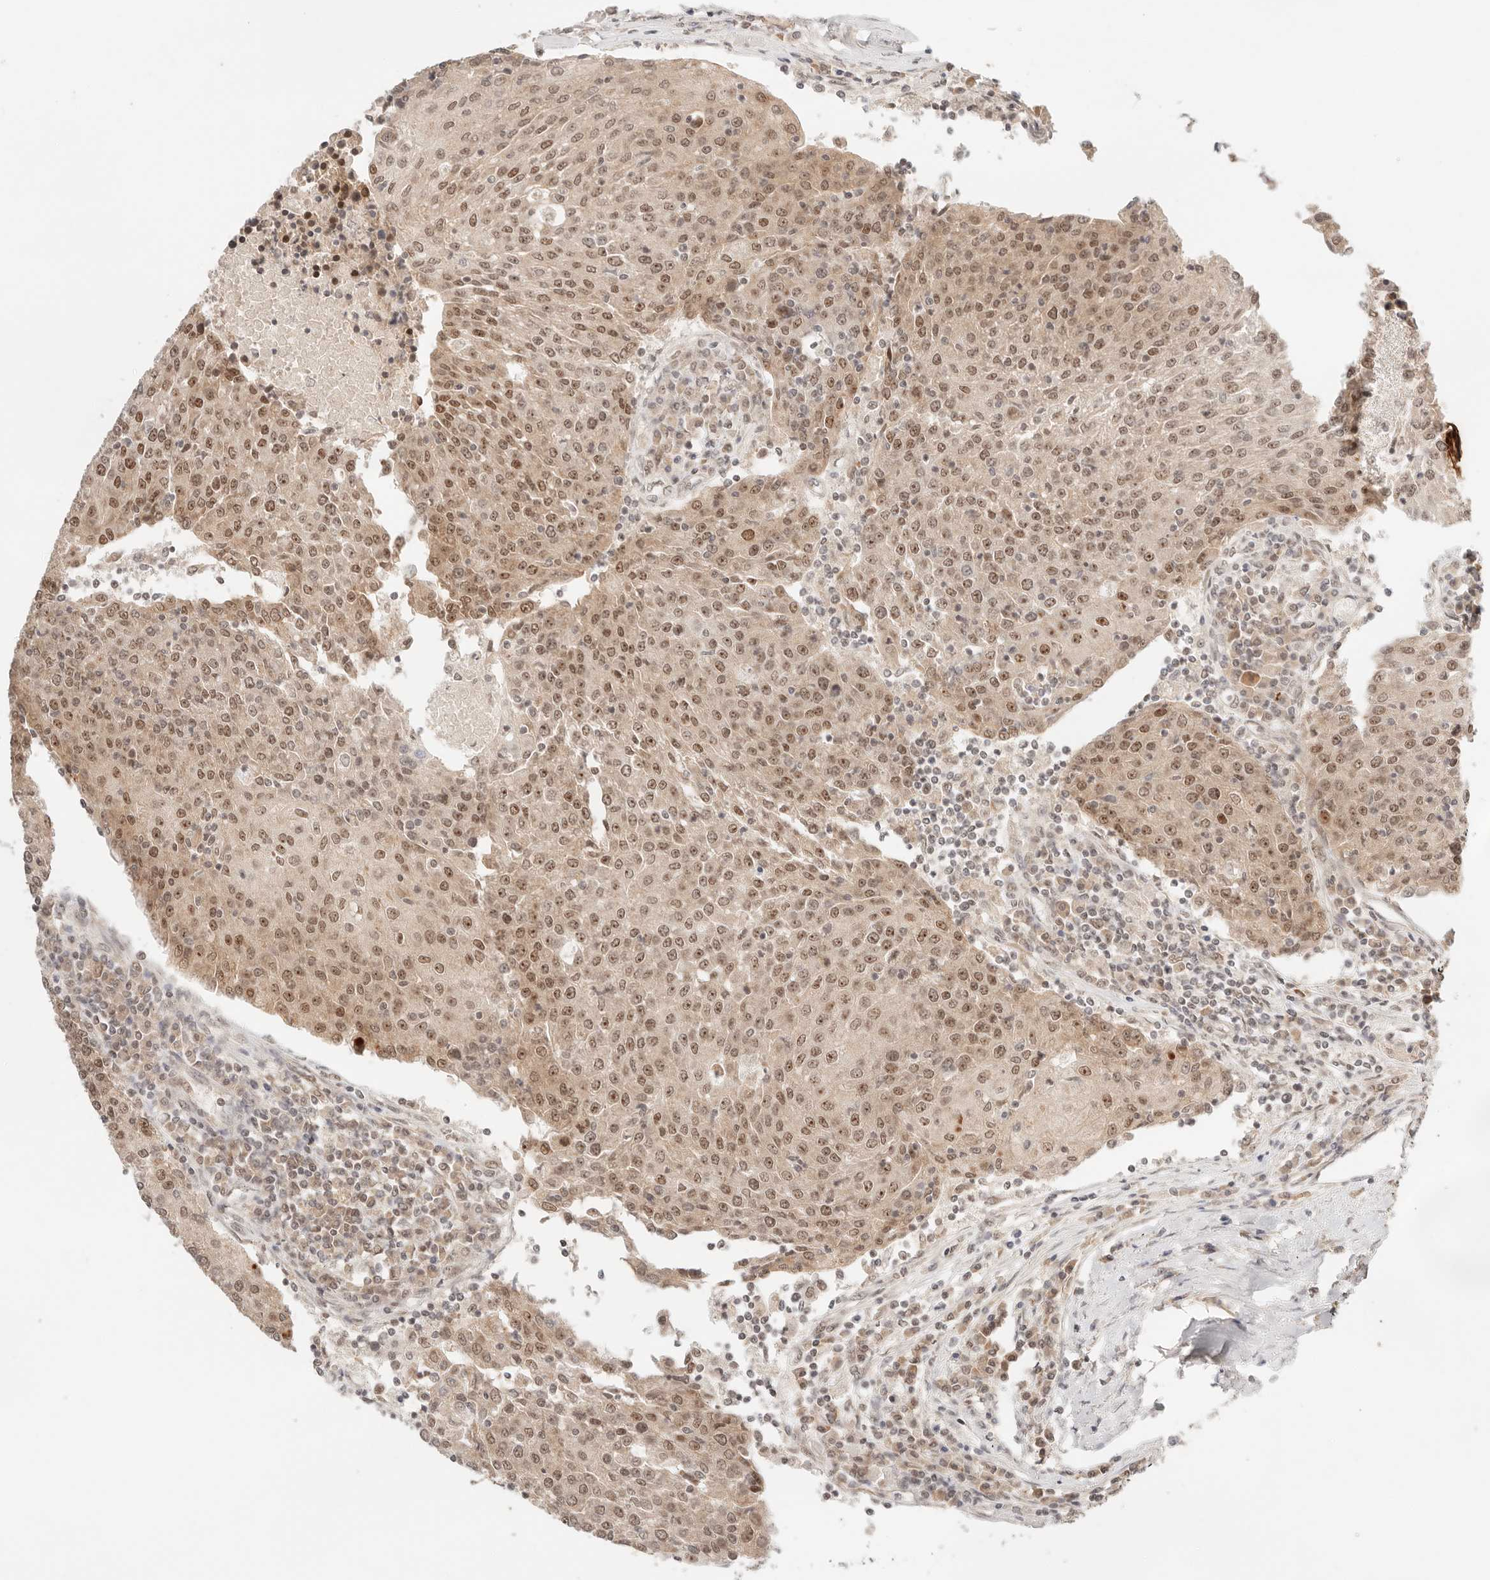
{"staining": {"intensity": "moderate", "quantity": ">75%", "location": "nuclear"}, "tissue": "urothelial cancer", "cell_type": "Tumor cells", "image_type": "cancer", "snomed": [{"axis": "morphology", "description": "Urothelial carcinoma, High grade"}, {"axis": "topography", "description": "Urinary bladder"}], "caption": "Immunohistochemistry staining of urothelial cancer, which demonstrates medium levels of moderate nuclear expression in about >75% of tumor cells indicating moderate nuclear protein expression. The staining was performed using DAB (3,3'-diaminobenzidine) (brown) for protein detection and nuclei were counterstained in hematoxylin (blue).", "gene": "GTF2E2", "patient": {"sex": "female", "age": 85}}